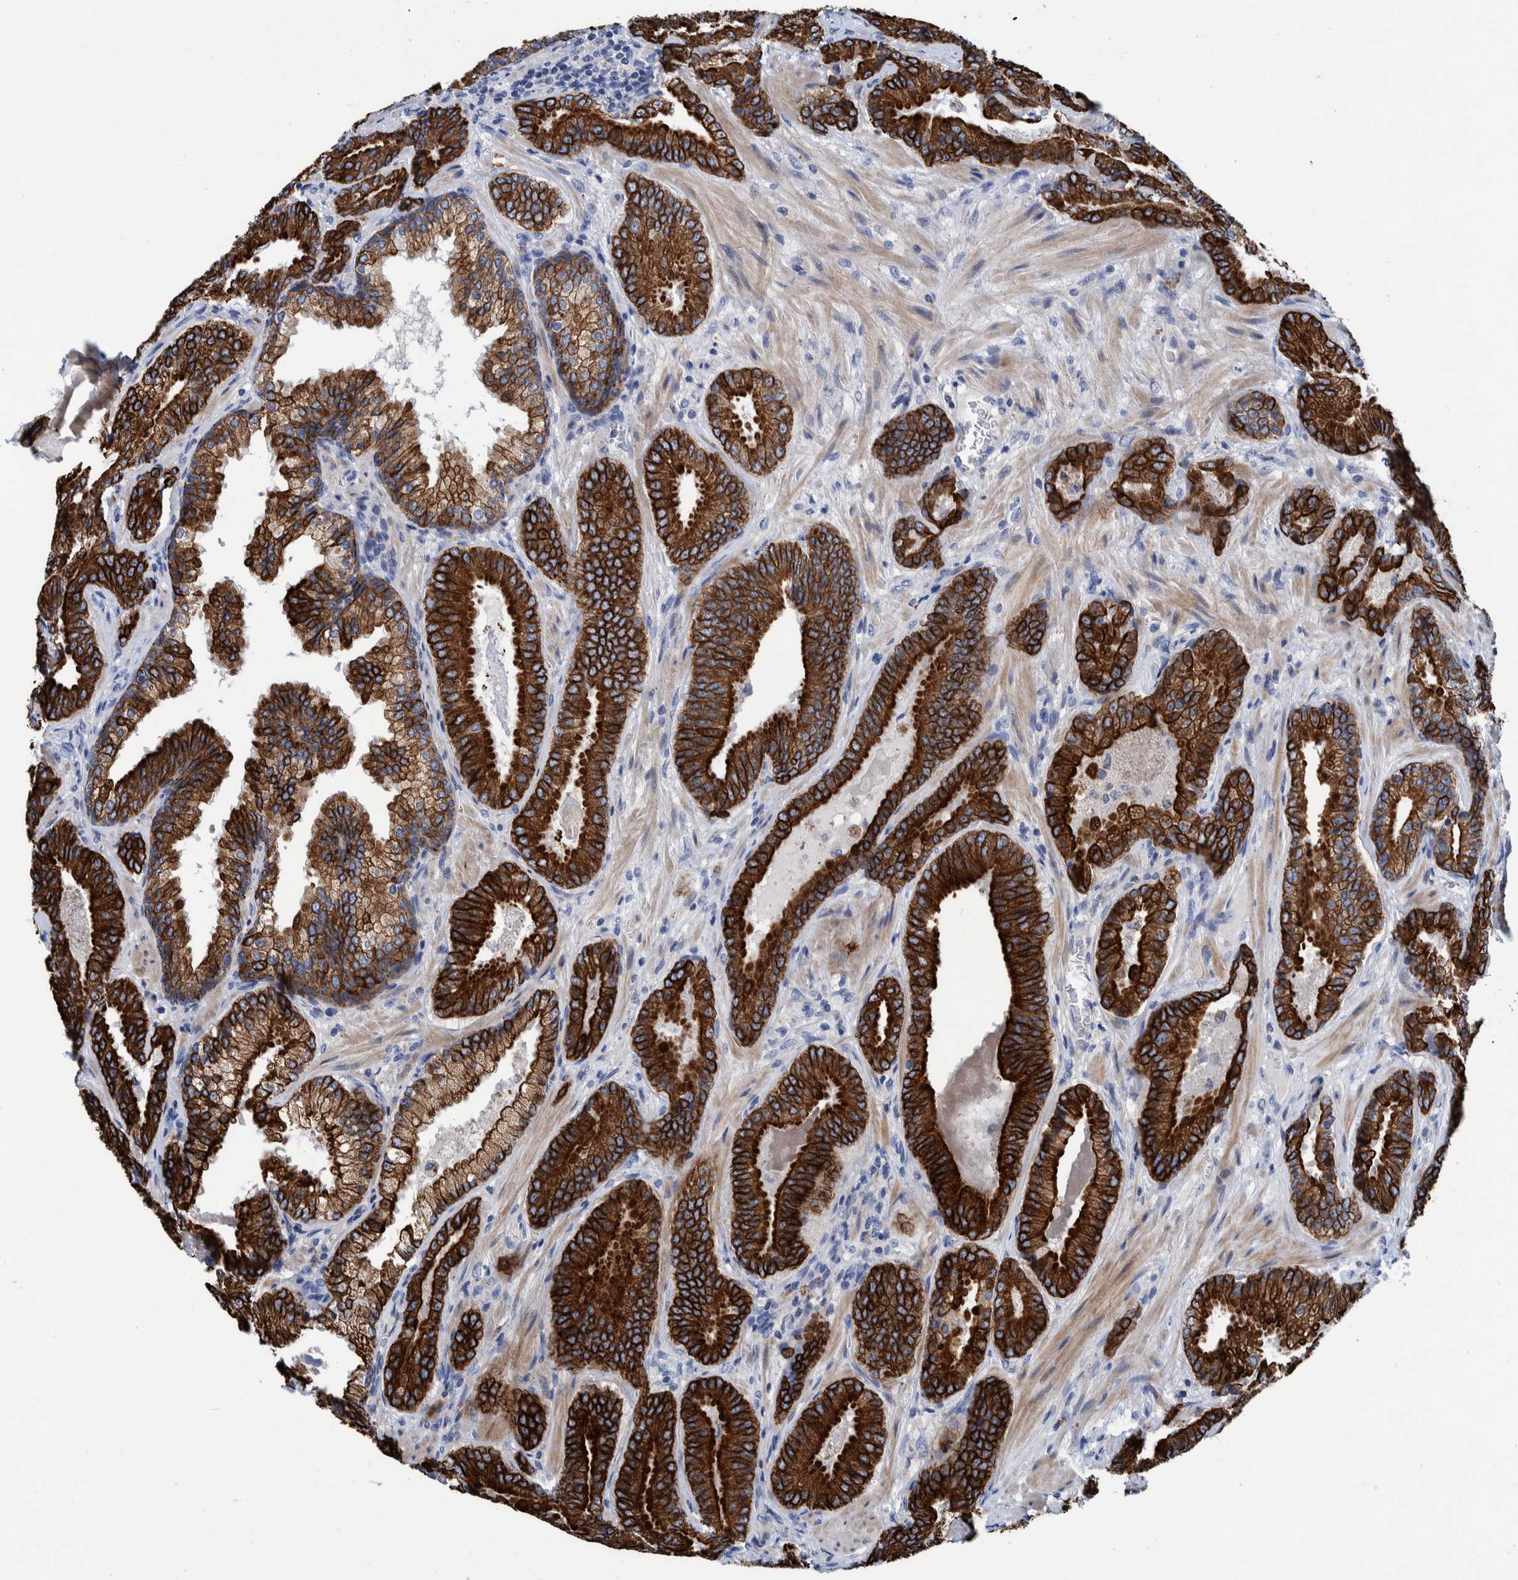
{"staining": {"intensity": "strong", "quantity": ">75%", "location": "cytoplasmic/membranous"}, "tissue": "prostate cancer", "cell_type": "Tumor cells", "image_type": "cancer", "snomed": [{"axis": "morphology", "description": "Adenocarcinoma, Low grade"}, {"axis": "topography", "description": "Prostate"}], "caption": "High-magnification brightfield microscopy of prostate cancer stained with DAB (3,3'-diaminobenzidine) (brown) and counterstained with hematoxylin (blue). tumor cells exhibit strong cytoplasmic/membranous expression is identified in approximately>75% of cells.", "gene": "MKS1", "patient": {"sex": "male", "age": 51}}